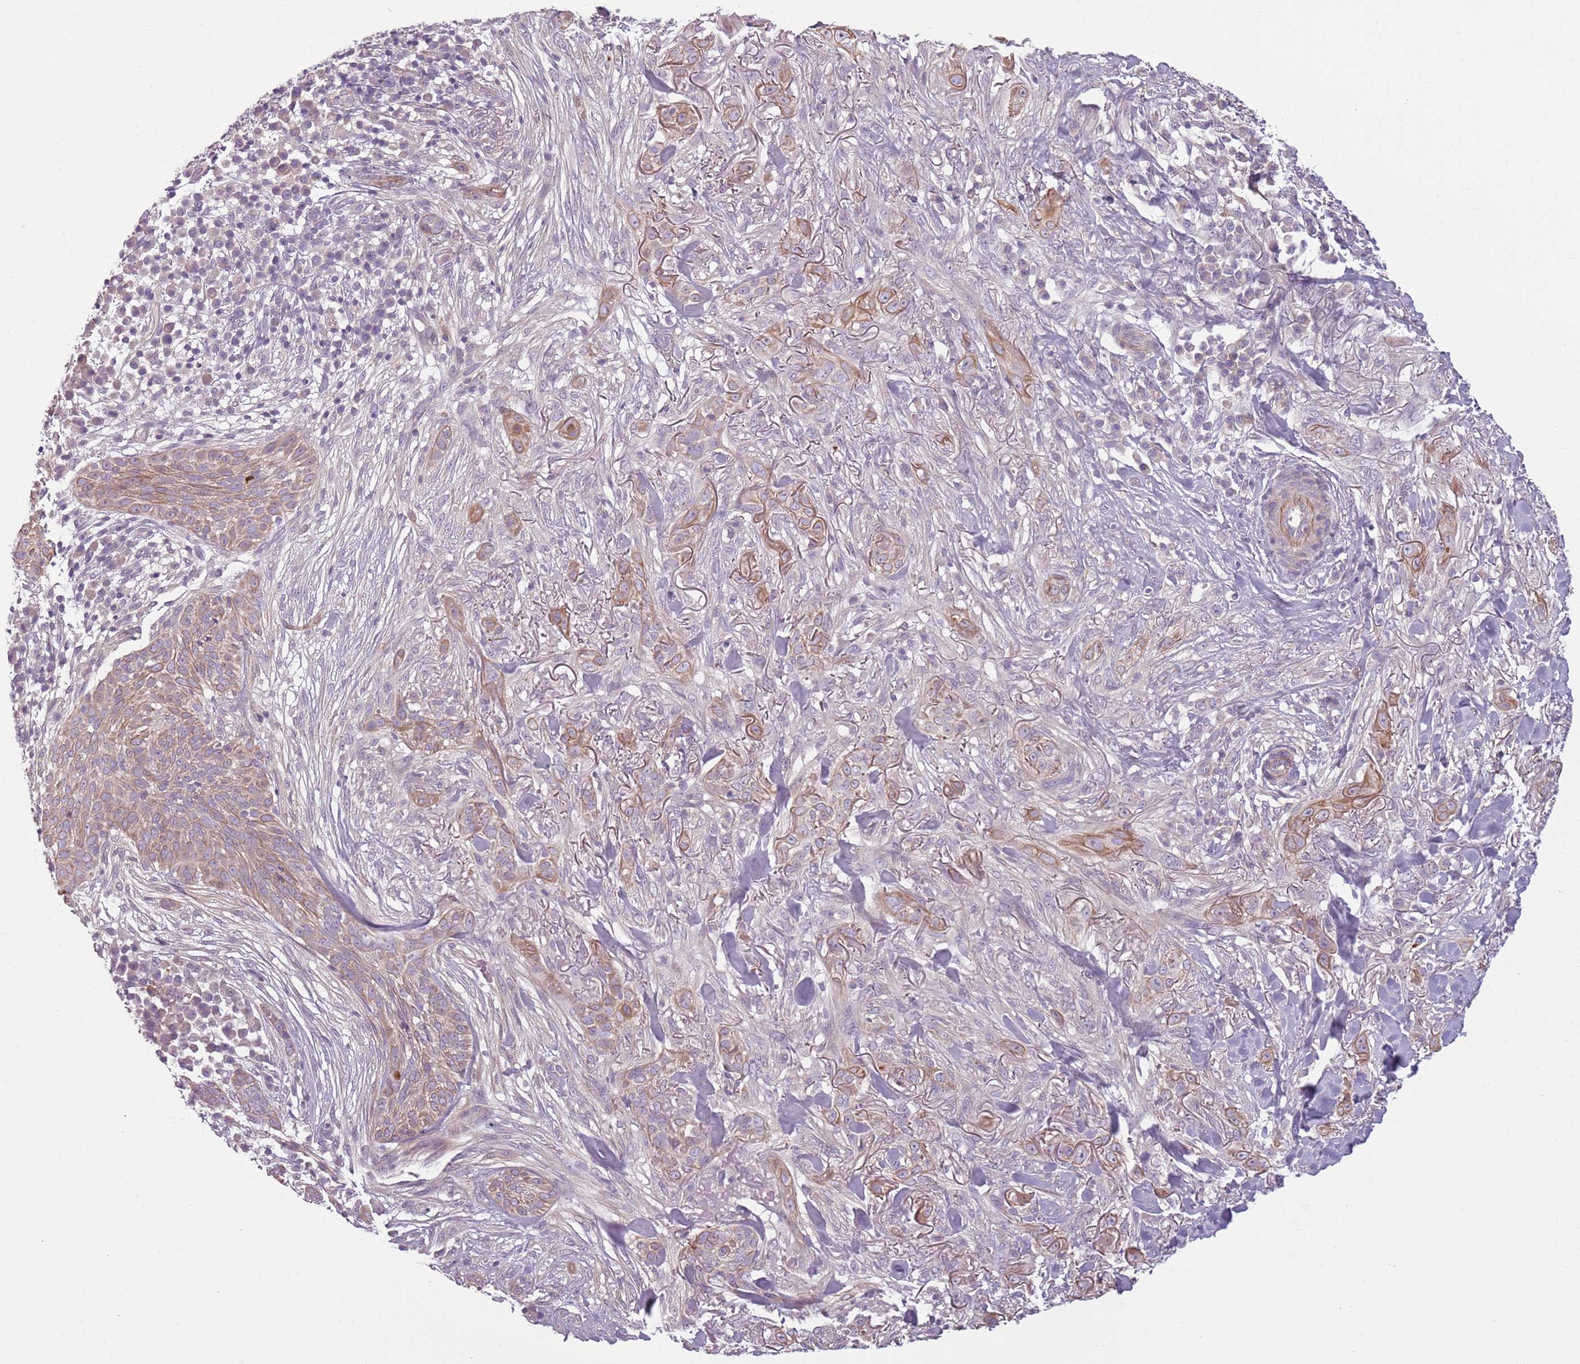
{"staining": {"intensity": "moderate", "quantity": "25%-75%", "location": "cytoplasmic/membranous"}, "tissue": "skin cancer", "cell_type": "Tumor cells", "image_type": "cancer", "snomed": [{"axis": "morphology", "description": "Basal cell carcinoma"}, {"axis": "topography", "description": "Skin"}], "caption": "Tumor cells display moderate cytoplasmic/membranous expression in about 25%-75% of cells in basal cell carcinoma (skin).", "gene": "TLCD2", "patient": {"sex": "male", "age": 72}}